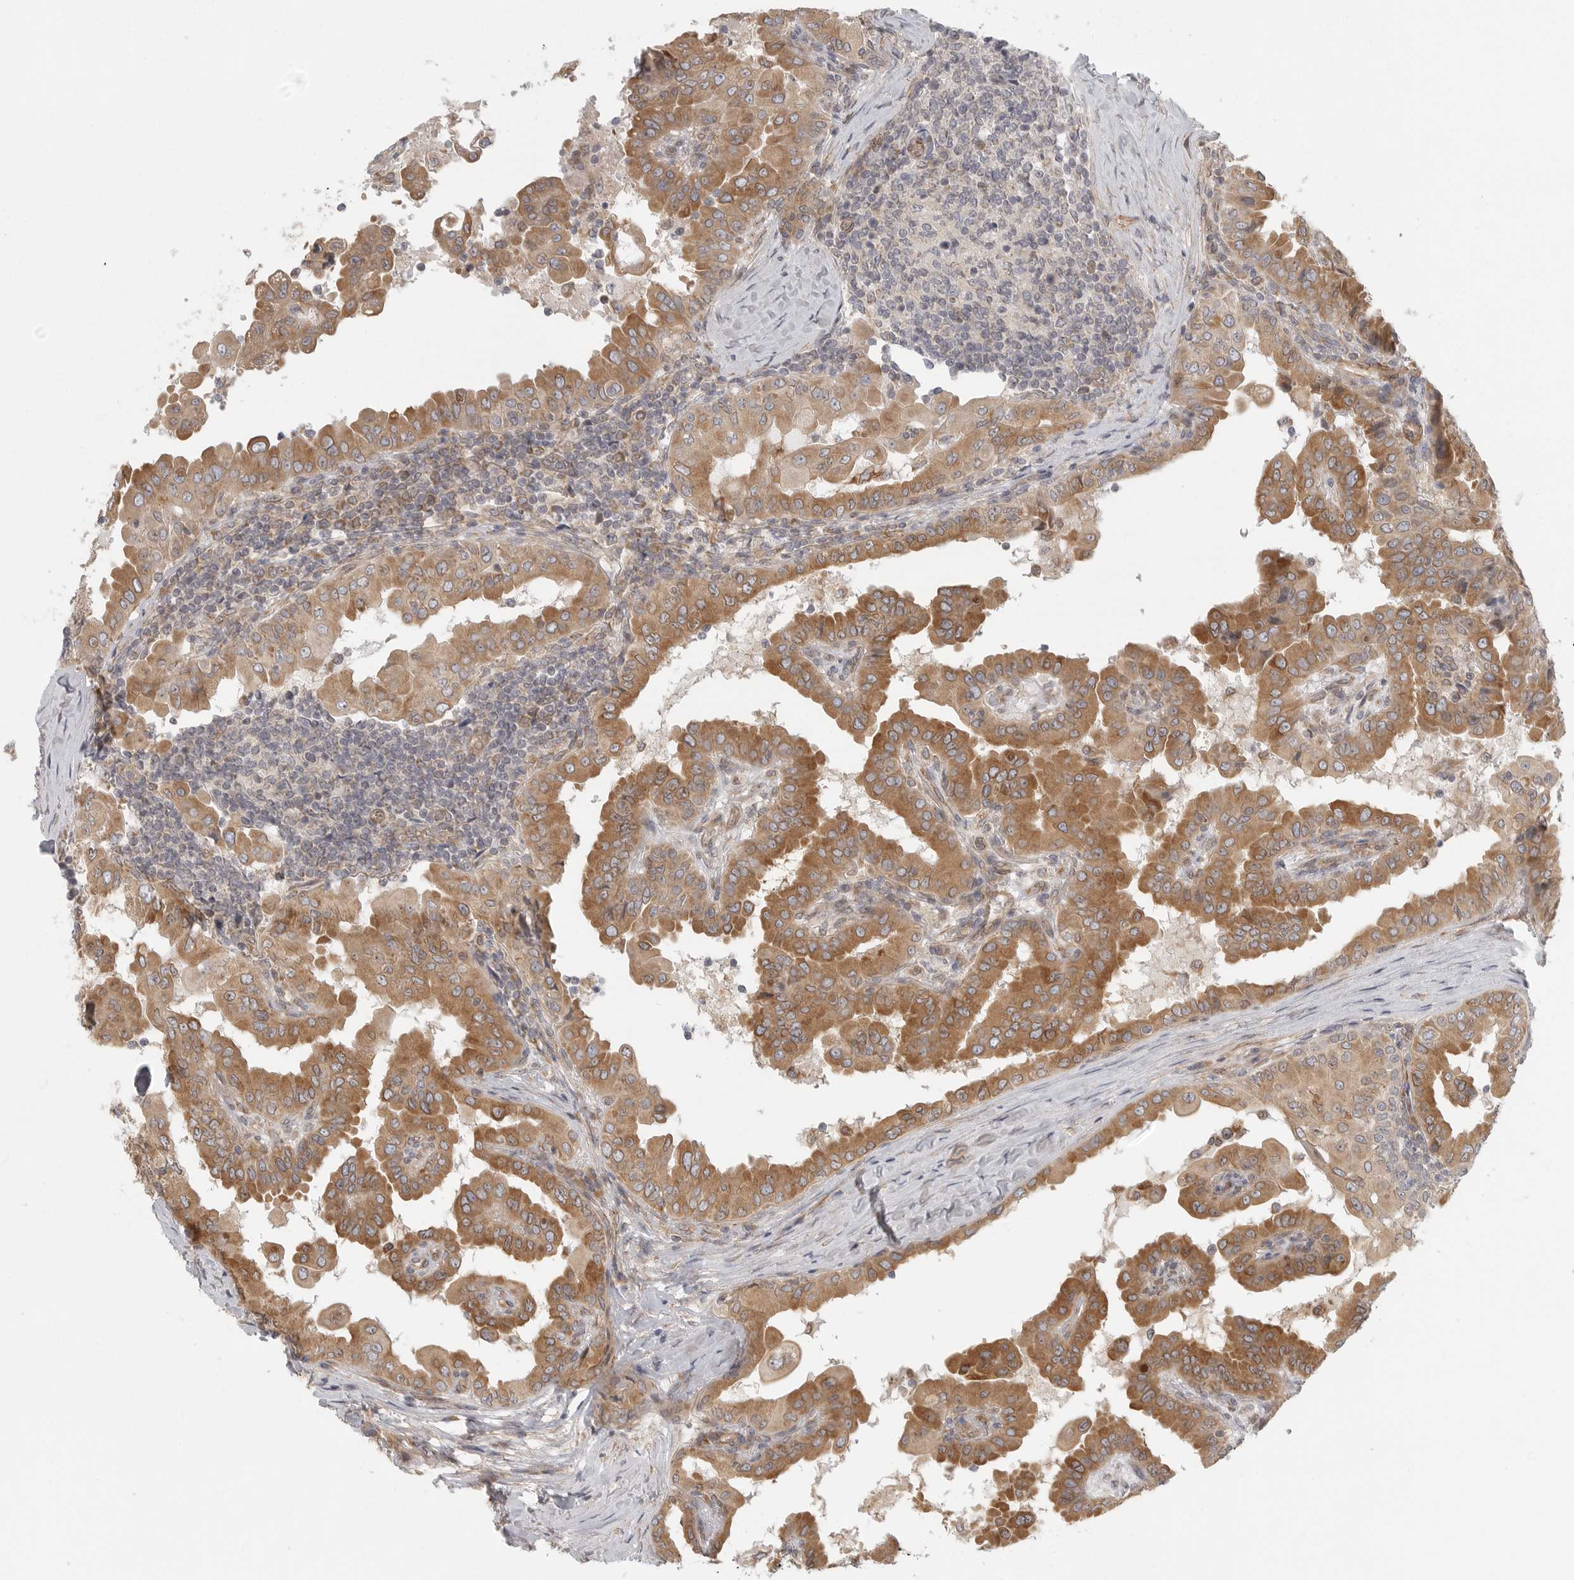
{"staining": {"intensity": "moderate", "quantity": ">75%", "location": "cytoplasmic/membranous"}, "tissue": "thyroid cancer", "cell_type": "Tumor cells", "image_type": "cancer", "snomed": [{"axis": "morphology", "description": "Papillary adenocarcinoma, NOS"}, {"axis": "topography", "description": "Thyroid gland"}], "caption": "The image displays immunohistochemical staining of papillary adenocarcinoma (thyroid). There is moderate cytoplasmic/membranous staining is identified in approximately >75% of tumor cells.", "gene": "CERS2", "patient": {"sex": "male", "age": 33}}